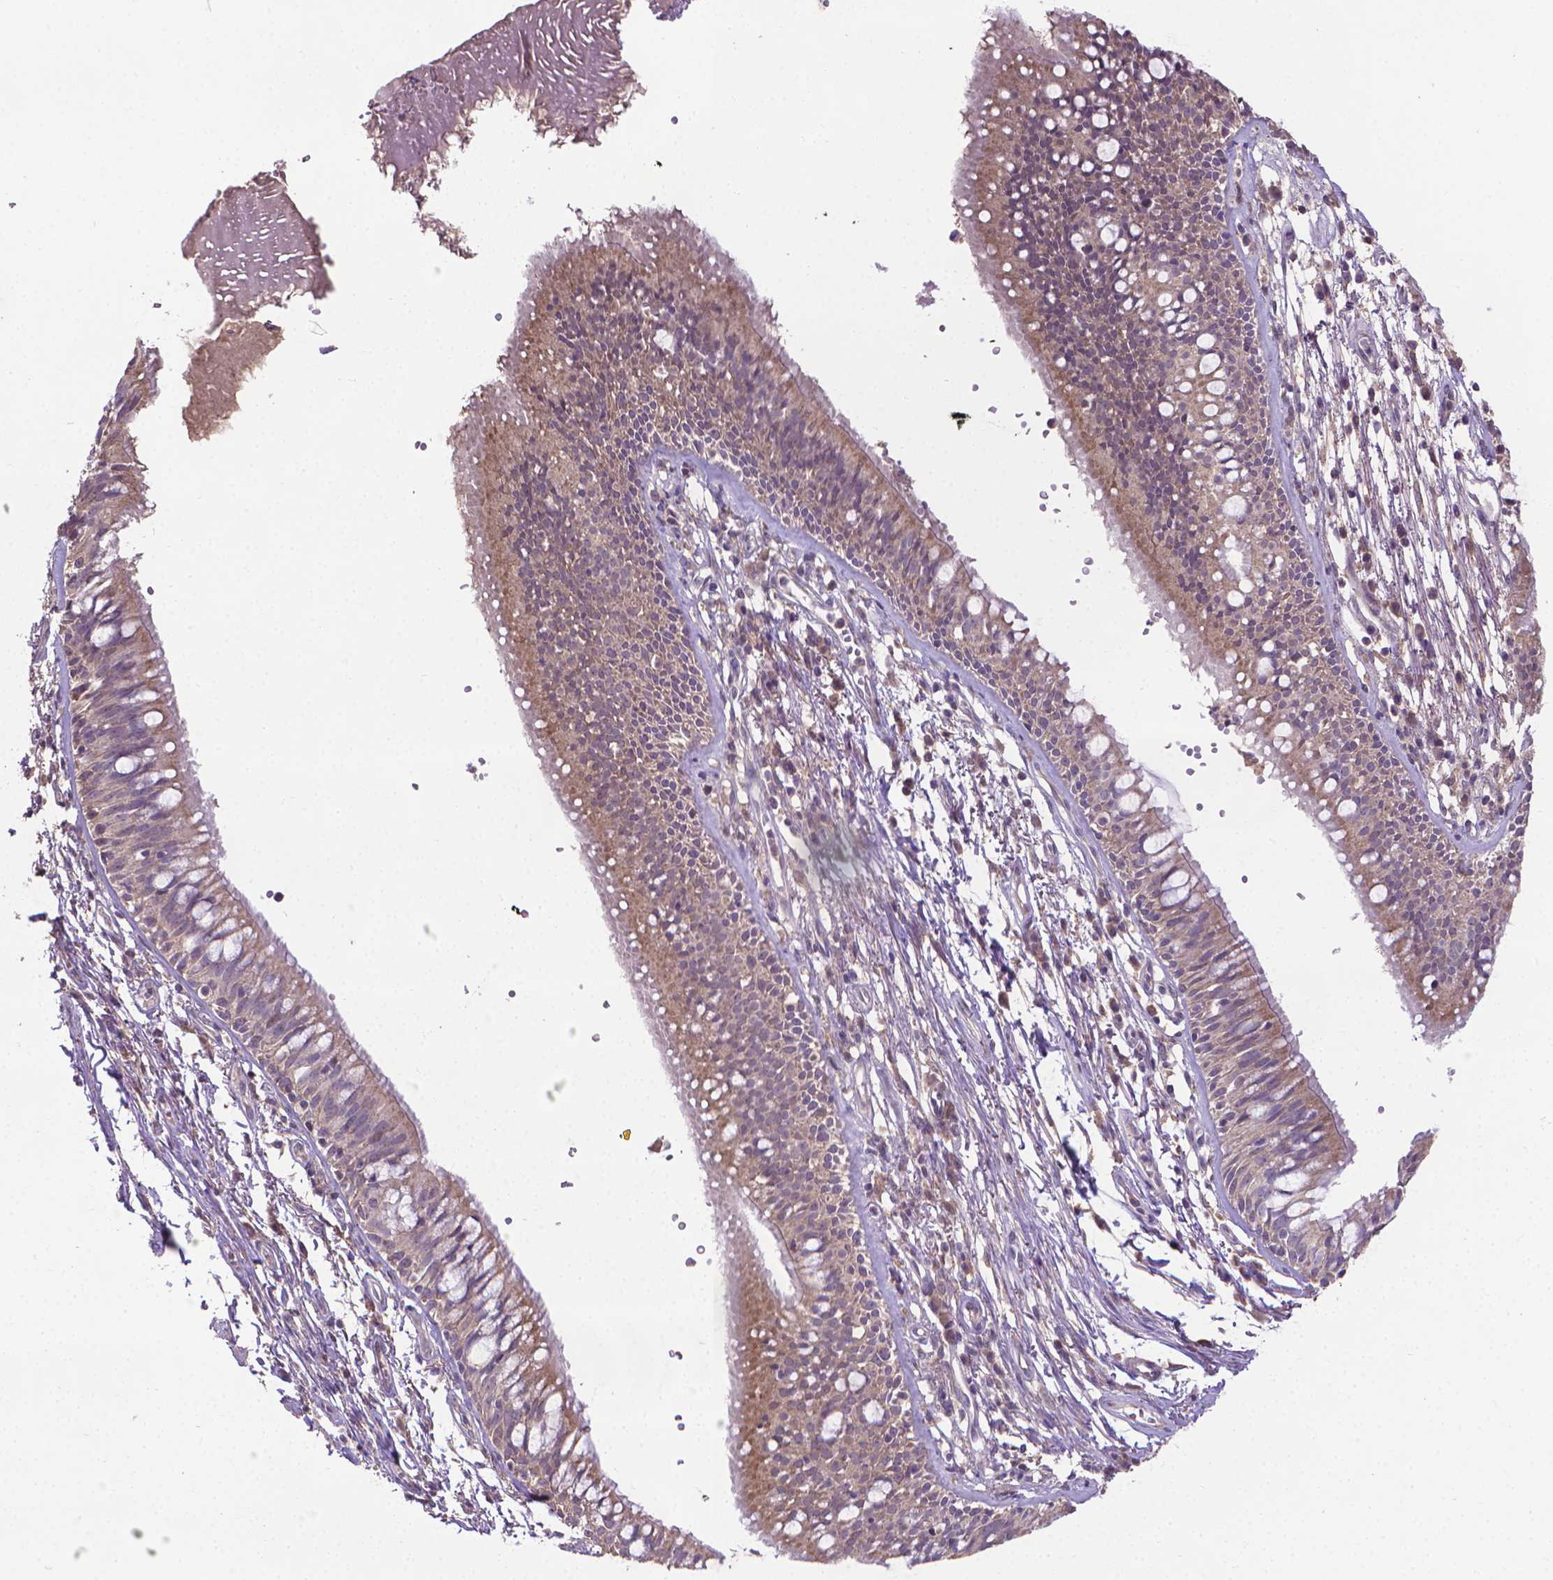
{"staining": {"intensity": "weak", "quantity": ">75%", "location": "cytoplasmic/membranous"}, "tissue": "bronchus", "cell_type": "Respiratory epithelial cells", "image_type": "normal", "snomed": [{"axis": "morphology", "description": "Normal tissue, NOS"}, {"axis": "morphology", "description": "Squamous cell carcinoma, NOS"}, {"axis": "topography", "description": "Cartilage tissue"}, {"axis": "topography", "description": "Bronchus"}, {"axis": "topography", "description": "Lung"}], "caption": "This photomicrograph demonstrates IHC staining of unremarkable bronchus, with low weak cytoplasmic/membranous staining in approximately >75% of respiratory epithelial cells.", "gene": "GPR63", "patient": {"sex": "male", "age": 66}}